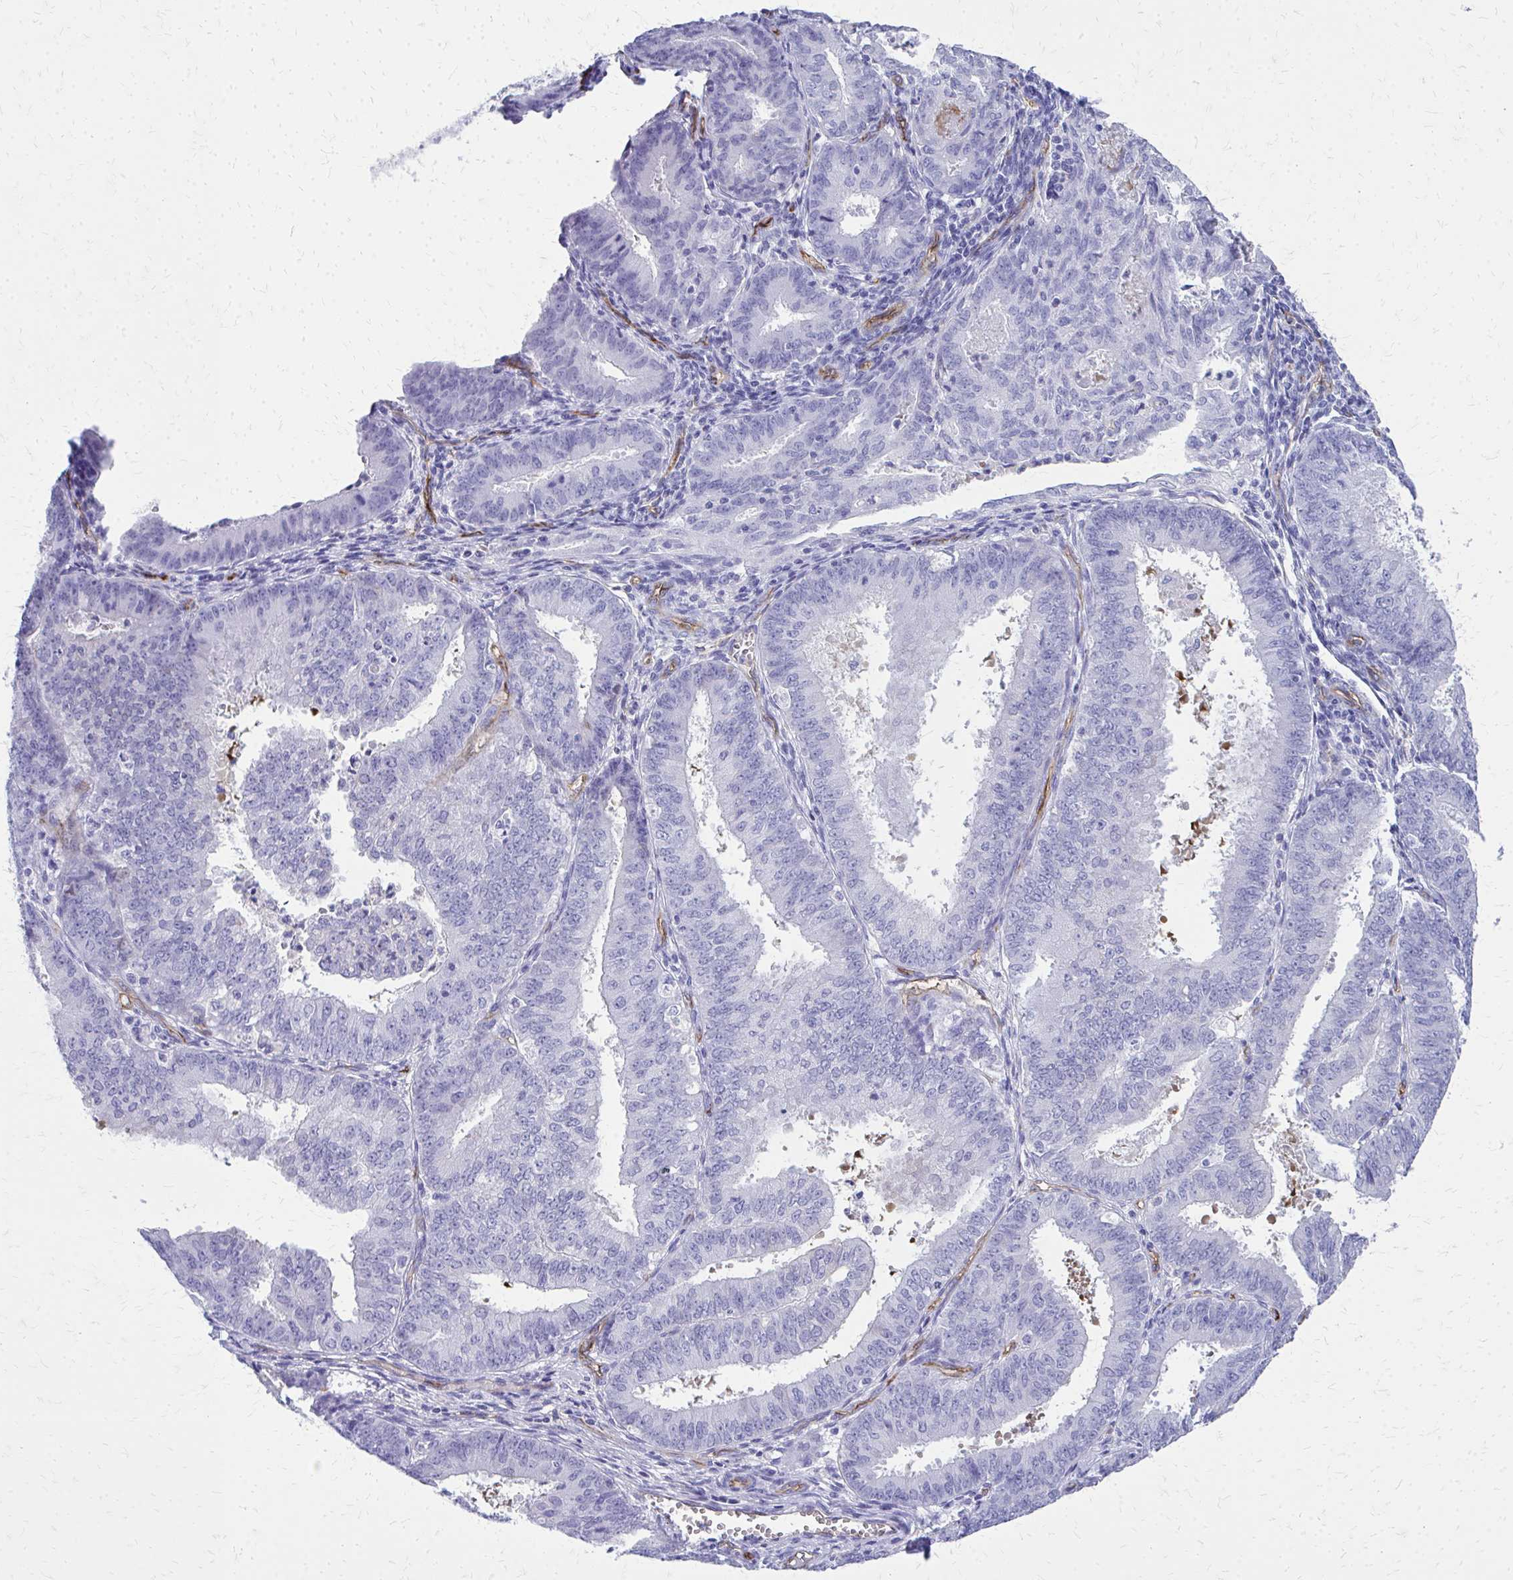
{"staining": {"intensity": "negative", "quantity": "none", "location": "none"}, "tissue": "endometrial cancer", "cell_type": "Tumor cells", "image_type": "cancer", "snomed": [{"axis": "morphology", "description": "Adenocarcinoma, NOS"}, {"axis": "topography", "description": "Endometrium"}], "caption": "Human adenocarcinoma (endometrial) stained for a protein using IHC shows no staining in tumor cells.", "gene": "TPSG1", "patient": {"sex": "female", "age": 73}}